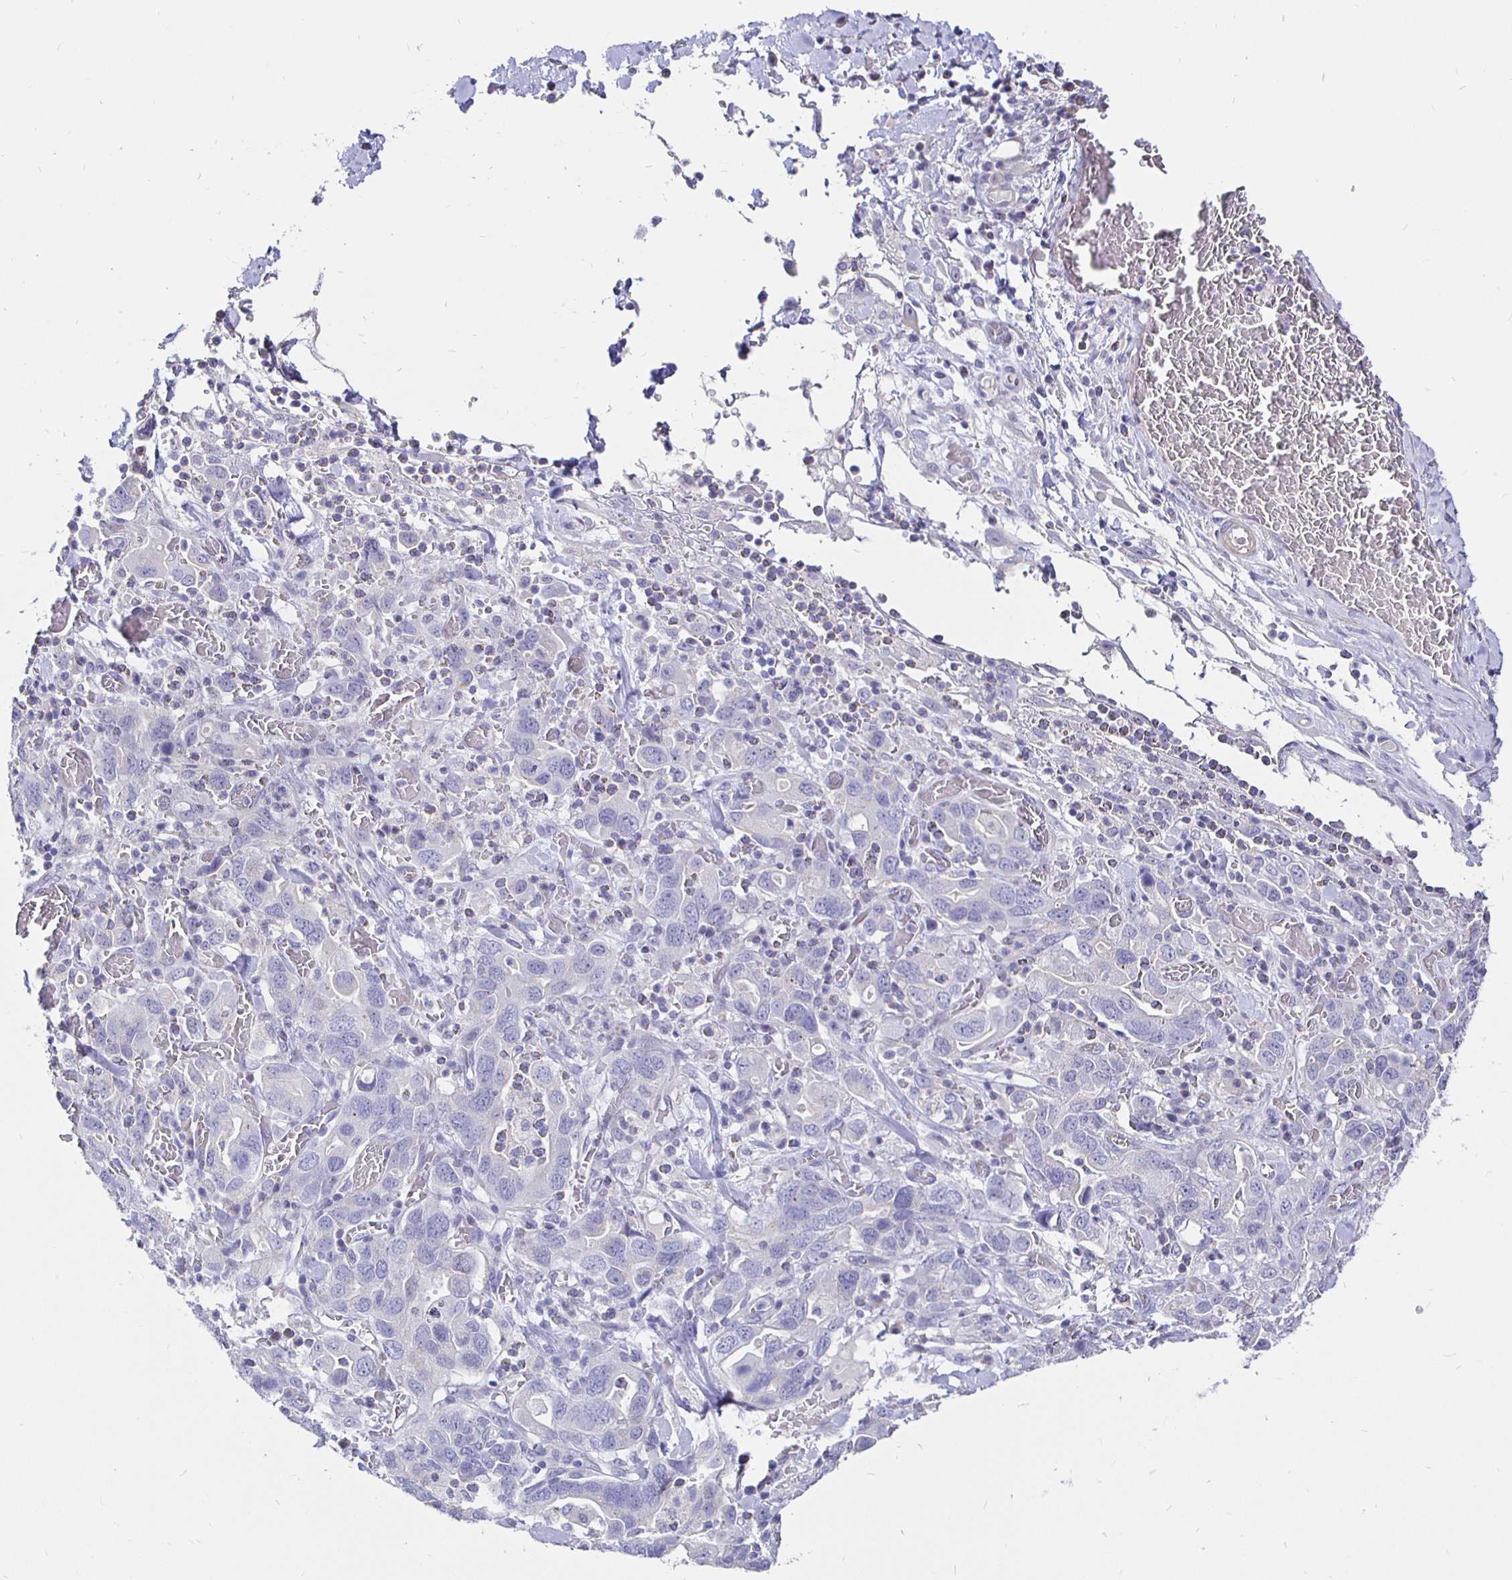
{"staining": {"intensity": "negative", "quantity": "none", "location": "none"}, "tissue": "stomach cancer", "cell_type": "Tumor cells", "image_type": "cancer", "snomed": [{"axis": "morphology", "description": "Adenocarcinoma, NOS"}, {"axis": "topography", "description": "Stomach, upper"}, {"axis": "topography", "description": "Stomach"}], "caption": "Tumor cells show no significant positivity in stomach cancer.", "gene": "NECAB1", "patient": {"sex": "male", "age": 62}}